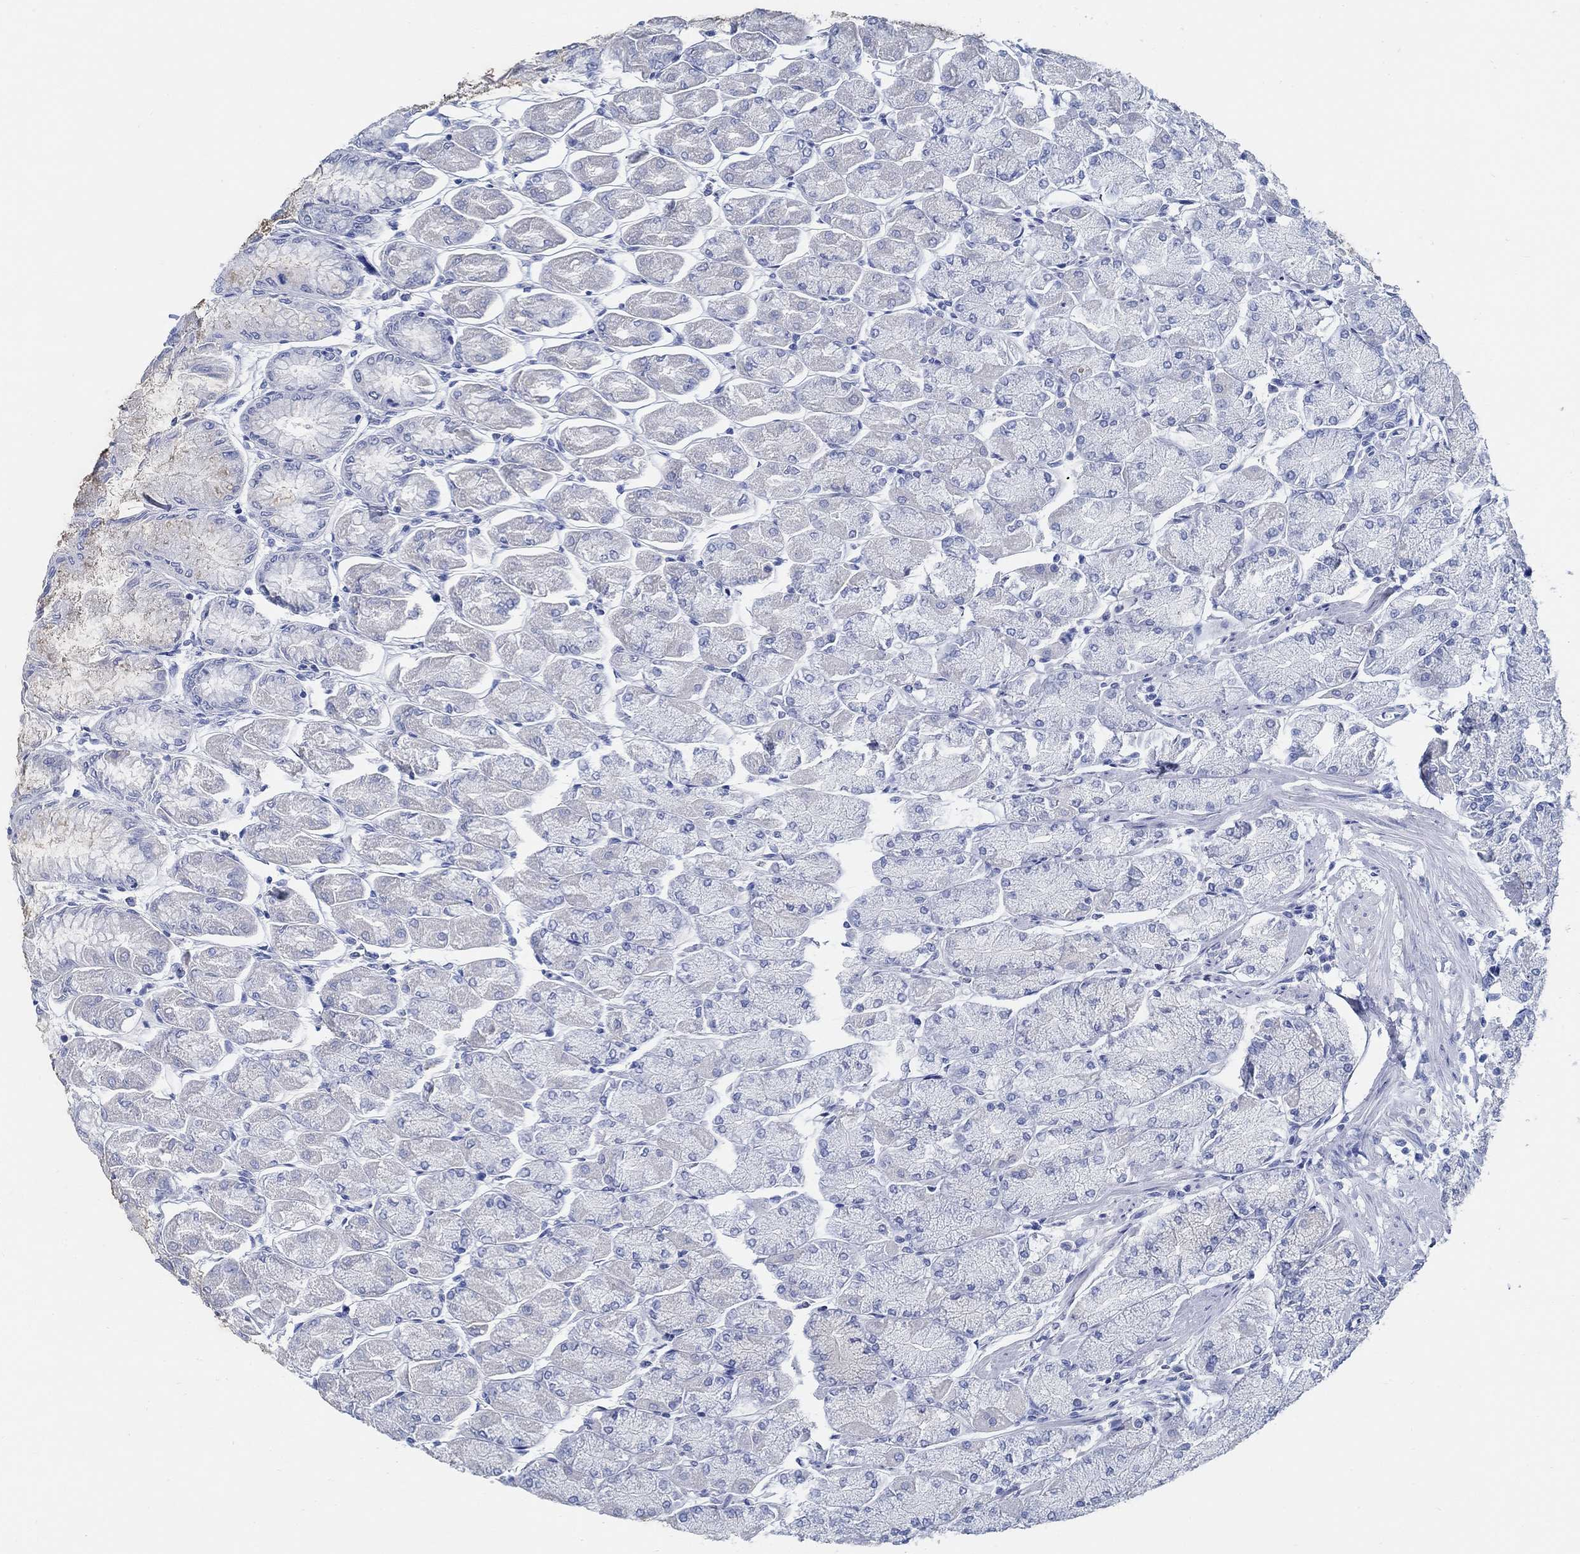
{"staining": {"intensity": "negative", "quantity": "none", "location": "none"}, "tissue": "stomach", "cell_type": "Glandular cells", "image_type": "normal", "snomed": [{"axis": "morphology", "description": "Normal tissue, NOS"}, {"axis": "topography", "description": "Stomach, upper"}], "caption": "IHC image of normal stomach: stomach stained with DAB (3,3'-diaminobenzidine) shows no significant protein positivity in glandular cells.", "gene": "SLC45A1", "patient": {"sex": "male", "age": 60}}